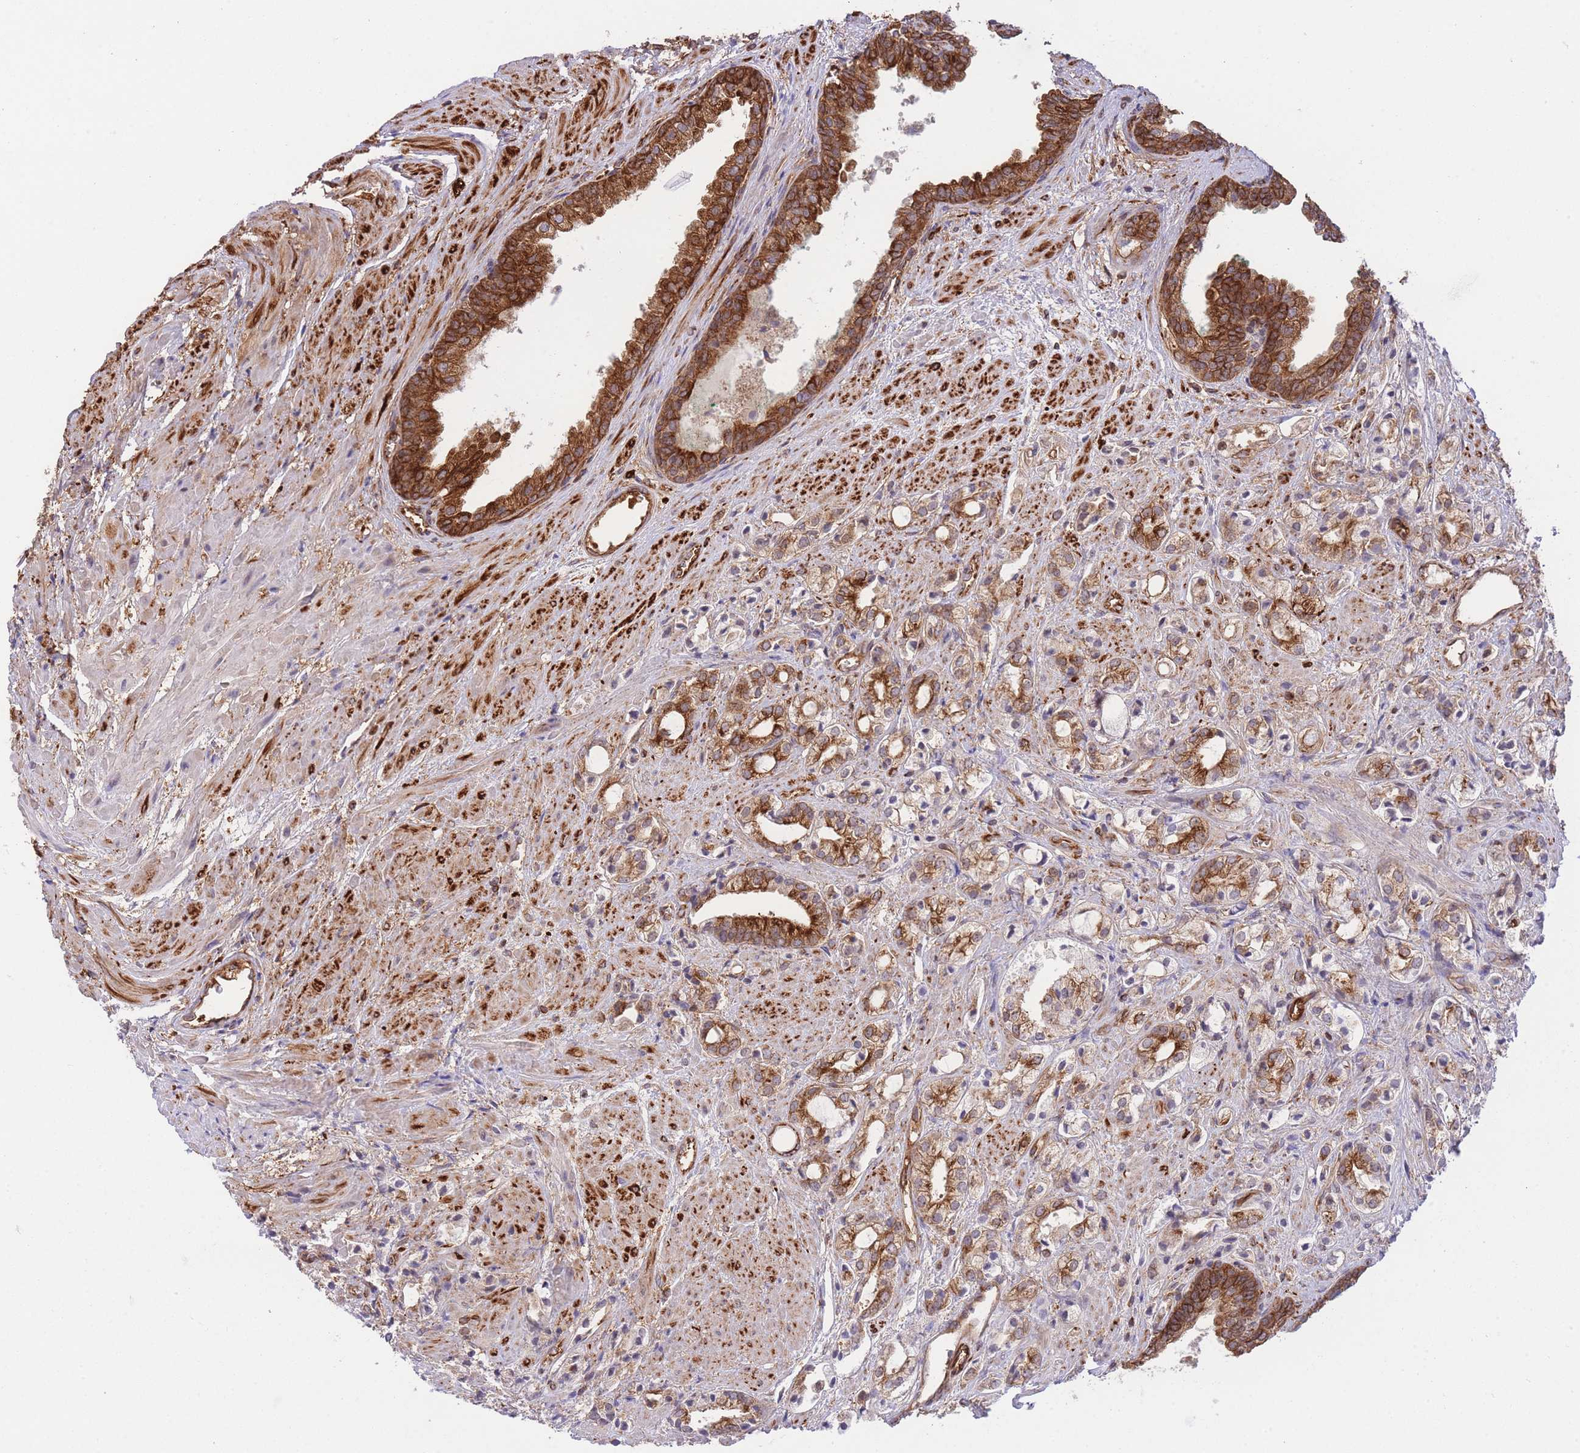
{"staining": {"intensity": "strong", "quantity": "25%-75%", "location": "cytoplasmic/membranous"}, "tissue": "prostate cancer", "cell_type": "Tumor cells", "image_type": "cancer", "snomed": [{"axis": "morphology", "description": "Adenocarcinoma, High grade"}, {"axis": "topography", "description": "Prostate"}], "caption": "Strong cytoplasmic/membranous positivity for a protein is seen in approximately 25%-75% of tumor cells of prostate high-grade adenocarcinoma using IHC.", "gene": "EXOSC8", "patient": {"sex": "male", "age": 50}}